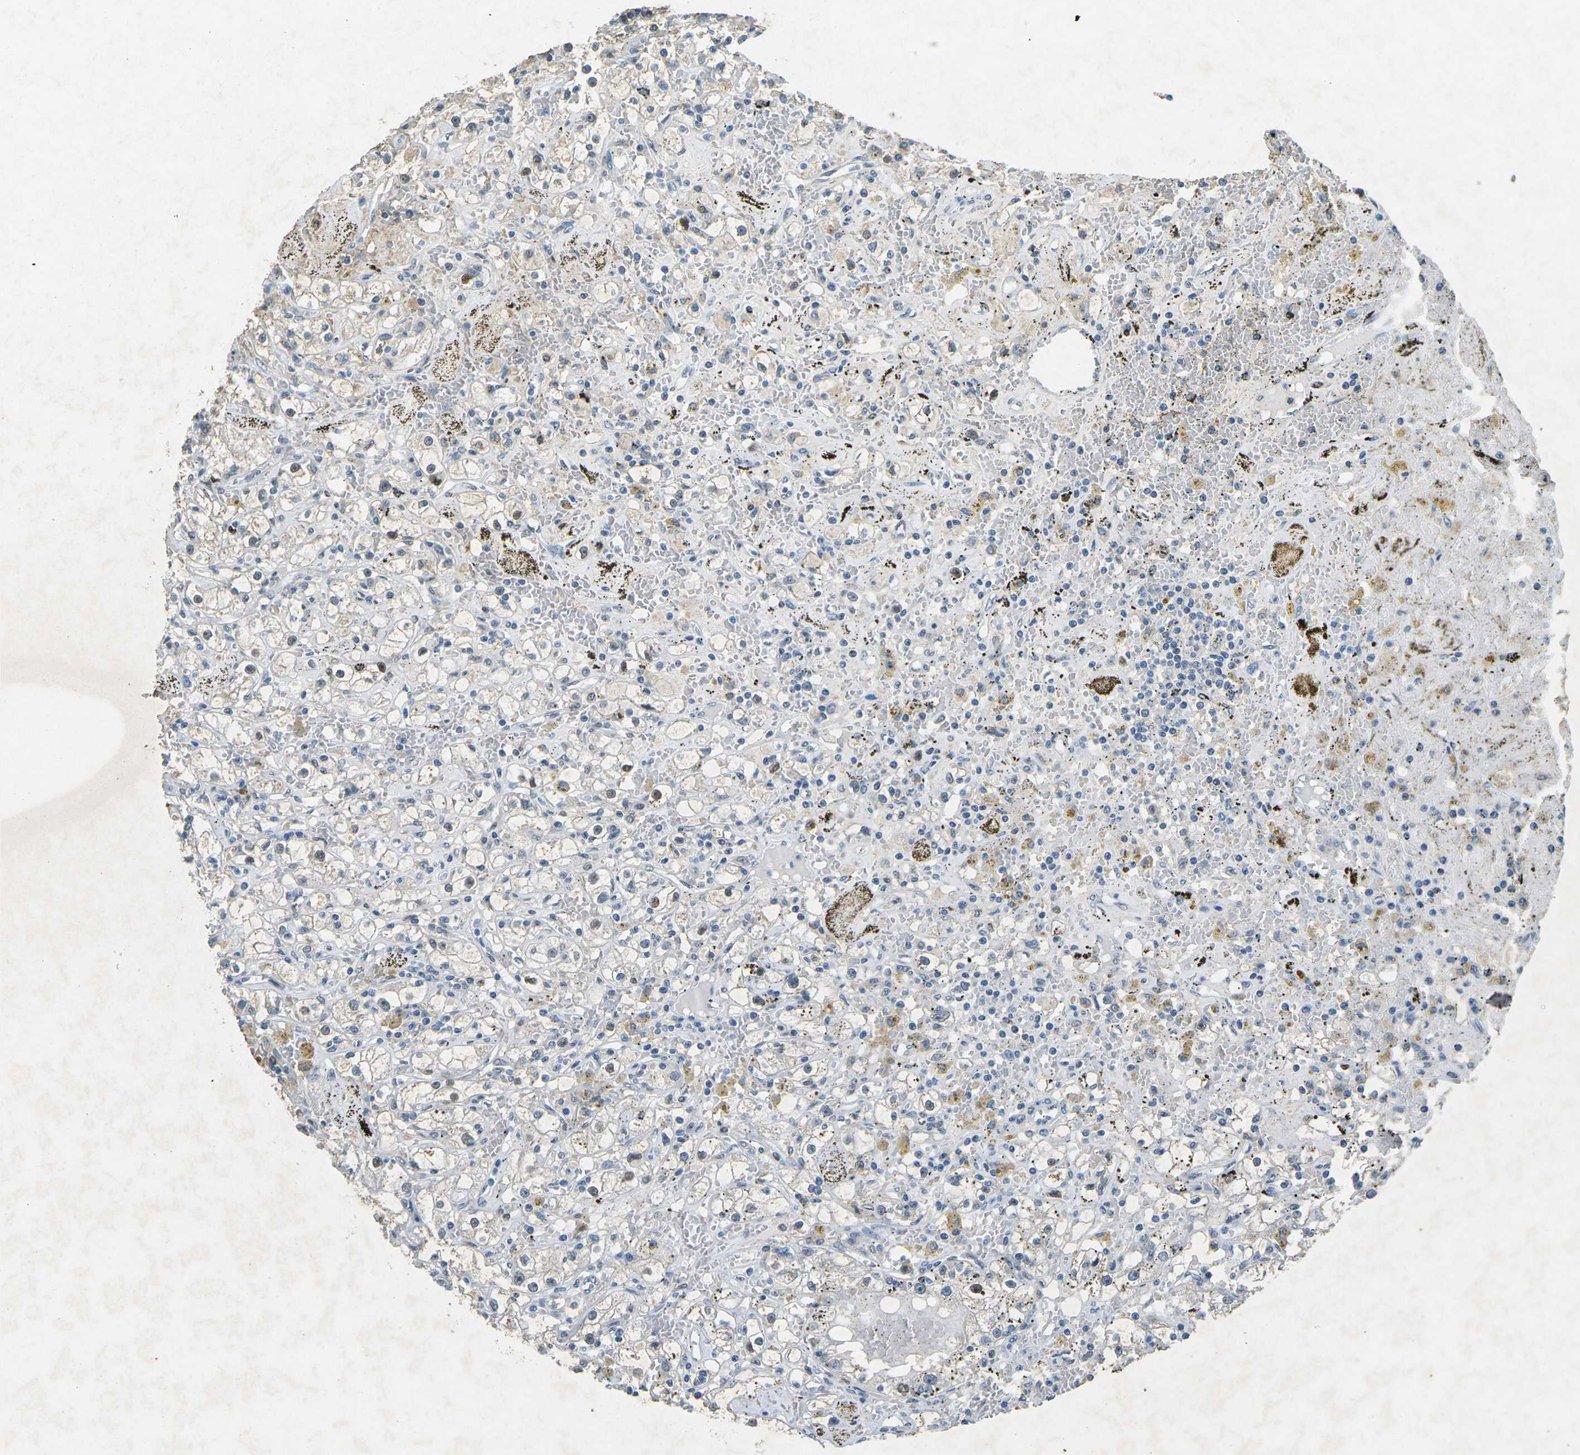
{"staining": {"intensity": "negative", "quantity": "none", "location": "none"}, "tissue": "renal cancer", "cell_type": "Tumor cells", "image_type": "cancer", "snomed": [{"axis": "morphology", "description": "Adenocarcinoma, NOS"}, {"axis": "topography", "description": "Kidney"}], "caption": "An IHC micrograph of adenocarcinoma (renal) is shown. There is no staining in tumor cells of adenocarcinoma (renal). Nuclei are stained in blue.", "gene": "RB1", "patient": {"sex": "male", "age": 56}}